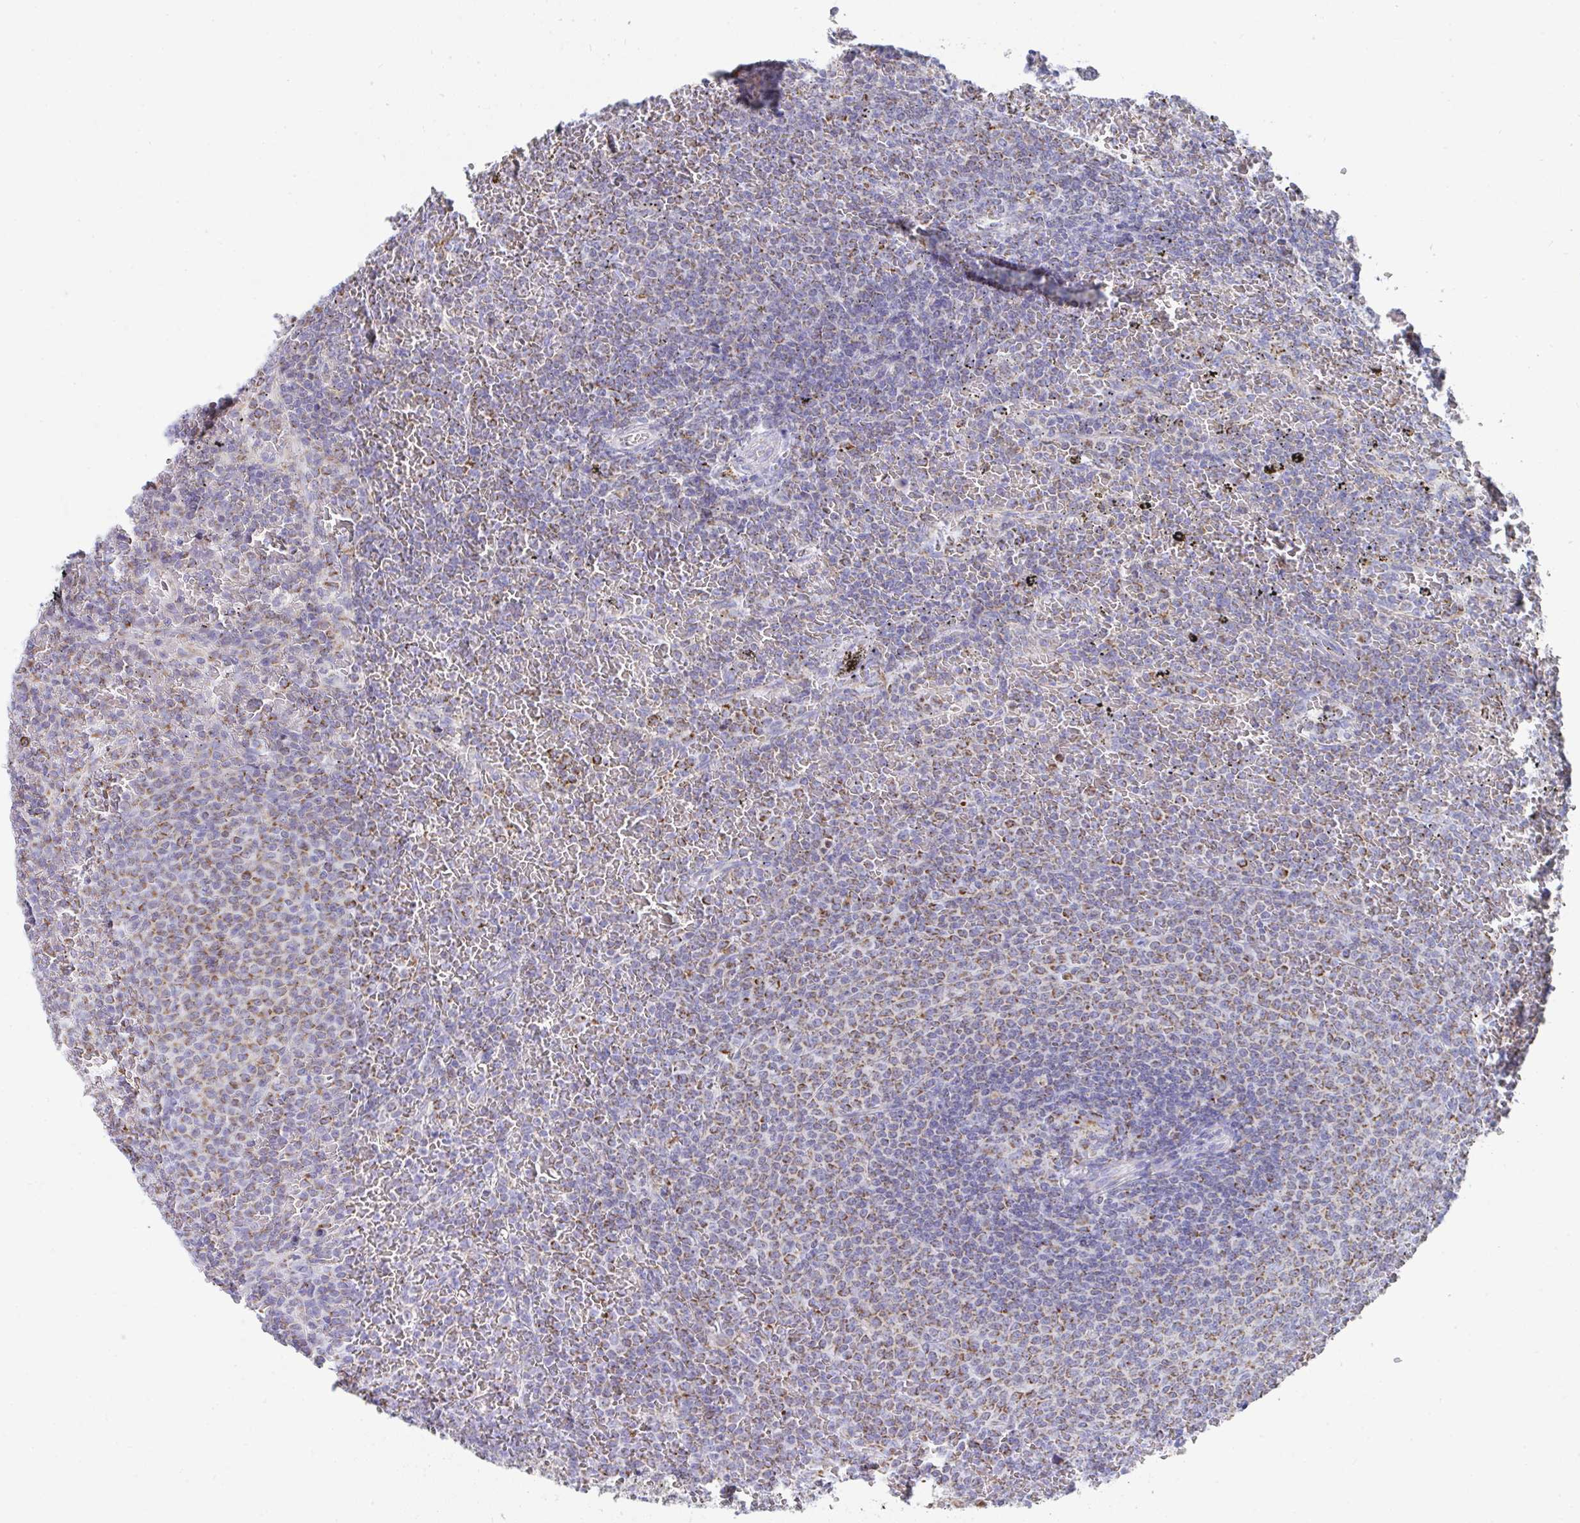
{"staining": {"intensity": "moderate", "quantity": "25%-75%", "location": "cytoplasmic/membranous"}, "tissue": "lymphoma", "cell_type": "Tumor cells", "image_type": "cancer", "snomed": [{"axis": "morphology", "description": "Malignant lymphoma, non-Hodgkin's type, Low grade"}, {"axis": "topography", "description": "Spleen"}], "caption": "Moderate cytoplasmic/membranous expression is appreciated in approximately 25%-75% of tumor cells in low-grade malignant lymphoma, non-Hodgkin's type.", "gene": "AIFM1", "patient": {"sex": "female", "age": 77}}